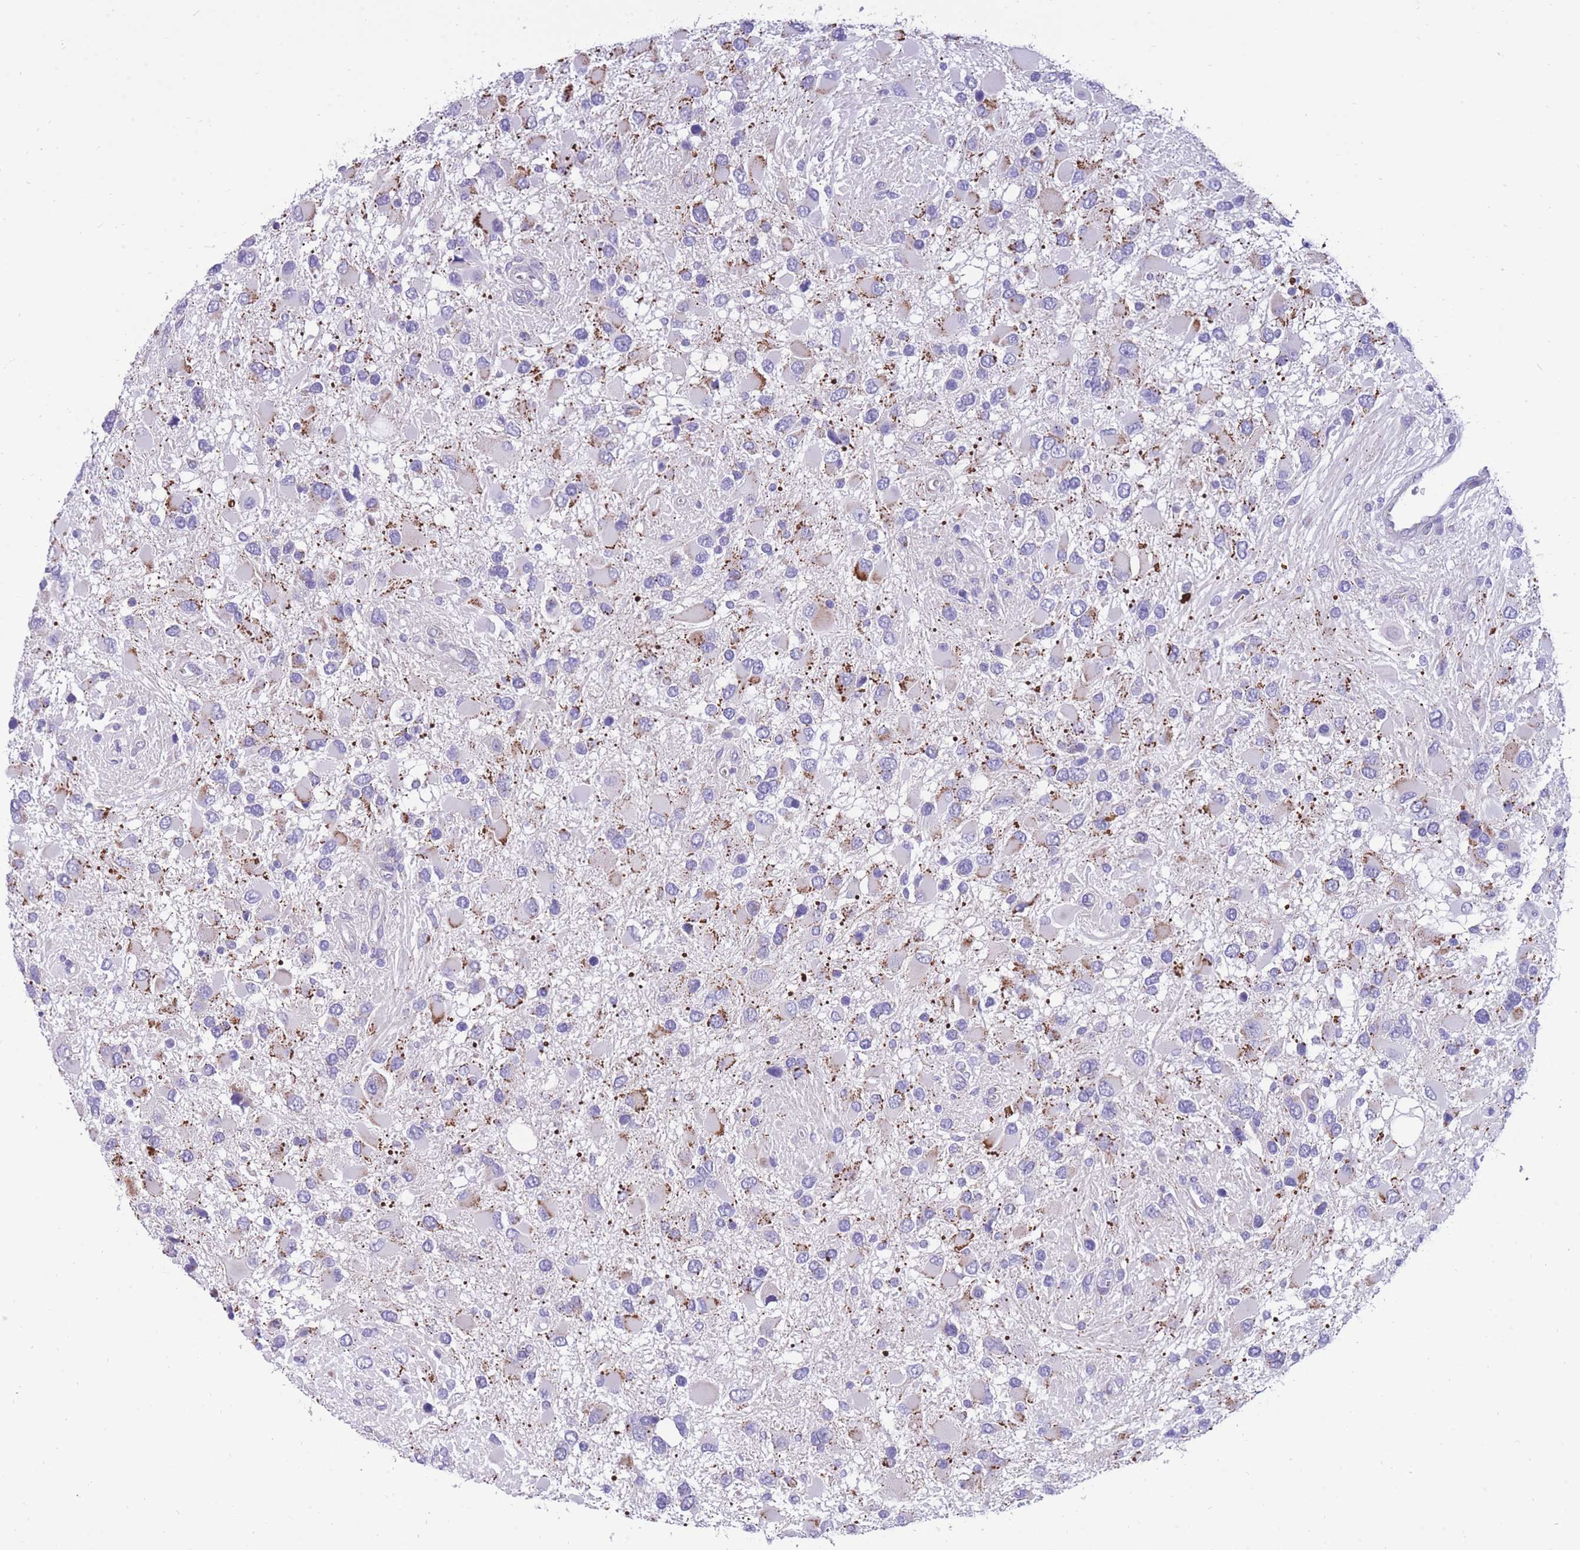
{"staining": {"intensity": "strong", "quantity": "<25%", "location": "cytoplasmic/membranous"}, "tissue": "glioma", "cell_type": "Tumor cells", "image_type": "cancer", "snomed": [{"axis": "morphology", "description": "Glioma, malignant, High grade"}, {"axis": "topography", "description": "Brain"}], "caption": "This is a micrograph of immunohistochemistry staining of glioma, which shows strong staining in the cytoplasmic/membranous of tumor cells.", "gene": "INTS2", "patient": {"sex": "male", "age": 53}}